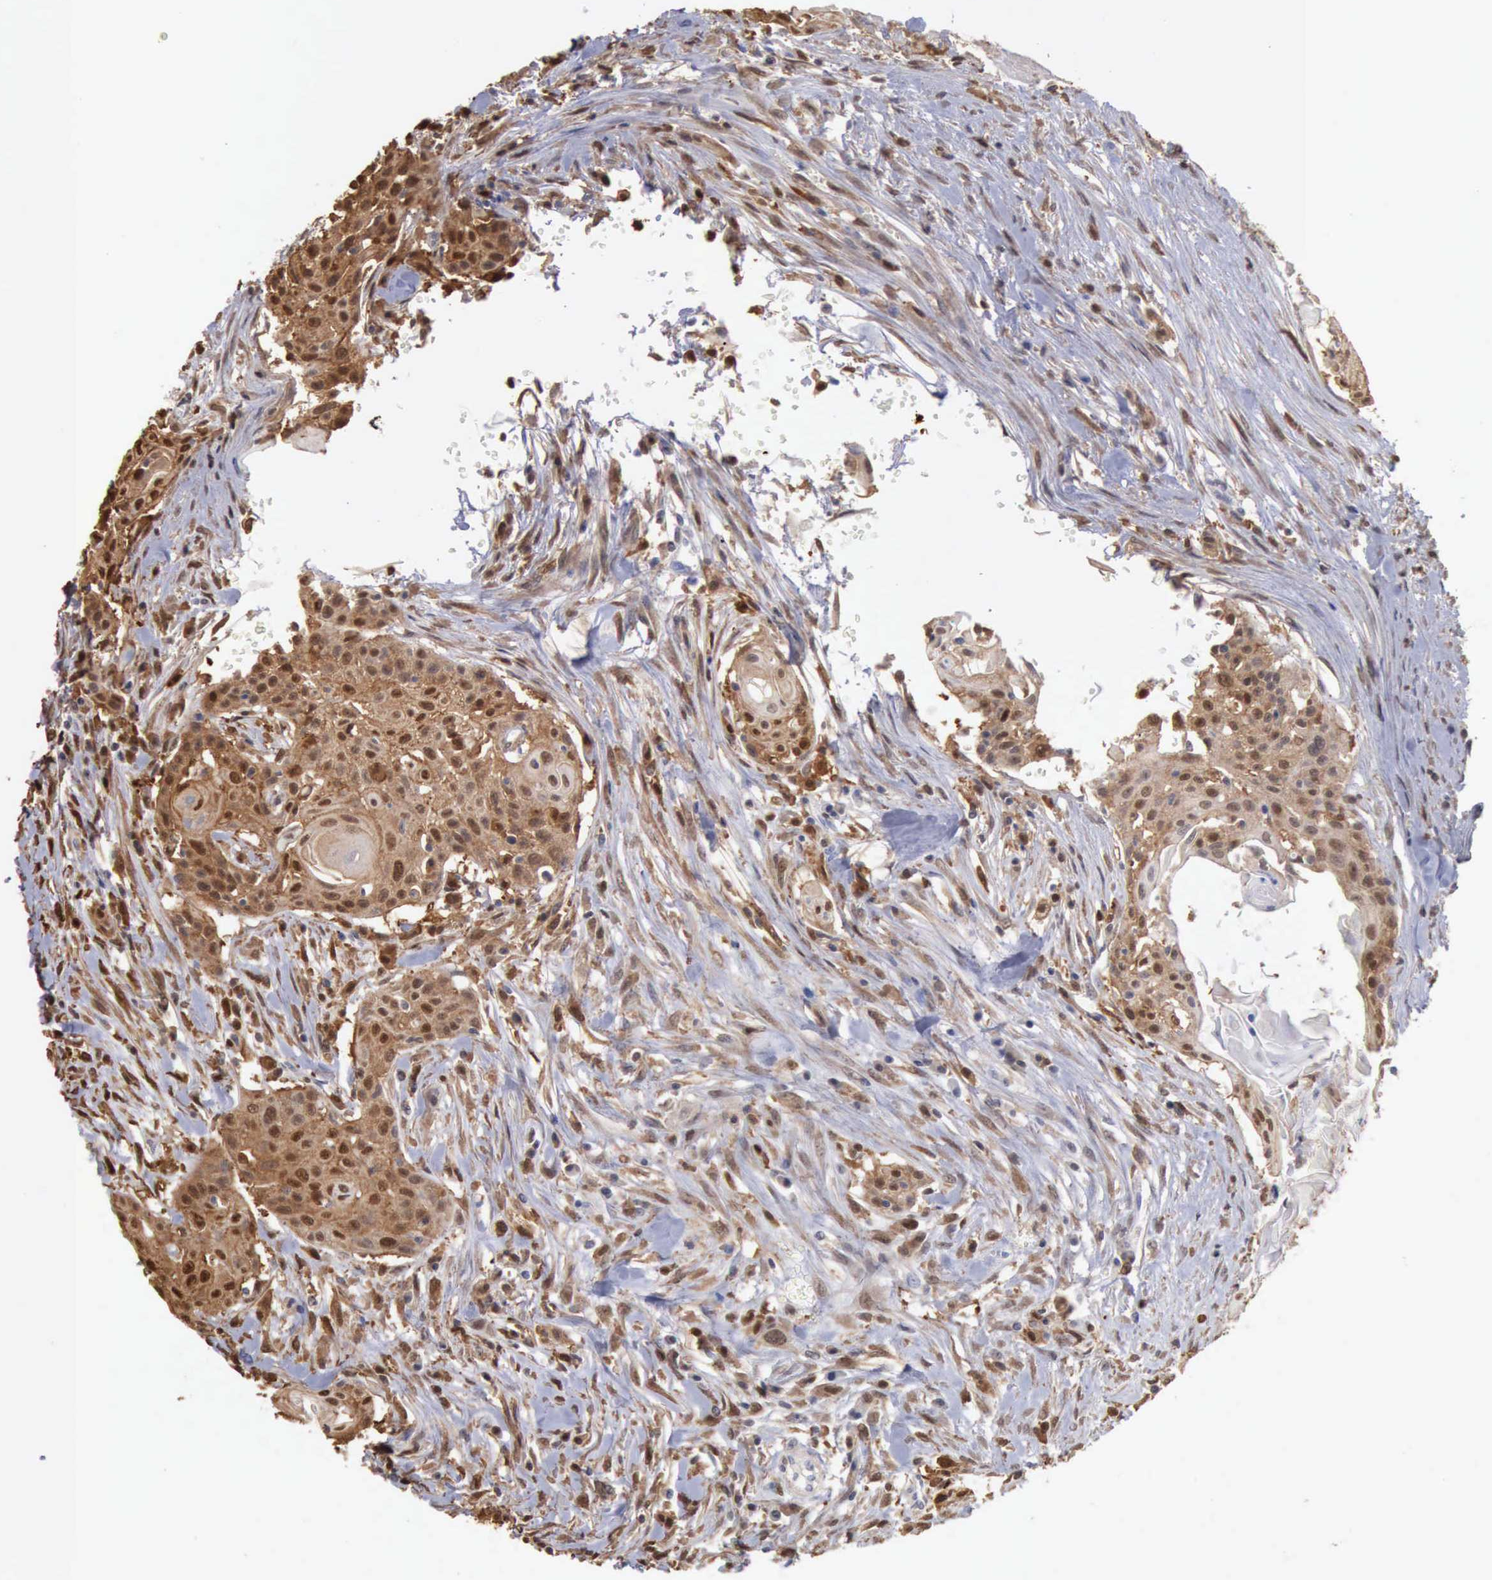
{"staining": {"intensity": "moderate", "quantity": ">75%", "location": "cytoplasmic/membranous,nuclear"}, "tissue": "head and neck cancer", "cell_type": "Tumor cells", "image_type": "cancer", "snomed": [{"axis": "morphology", "description": "Squamous cell carcinoma, NOS"}, {"axis": "morphology", "description": "Squamous cell carcinoma, metastatic, NOS"}, {"axis": "topography", "description": "Lymph node"}, {"axis": "topography", "description": "Salivary gland"}, {"axis": "topography", "description": "Head-Neck"}], "caption": "IHC of human head and neck squamous cell carcinoma shows medium levels of moderate cytoplasmic/membranous and nuclear expression in approximately >75% of tumor cells.", "gene": "STAT1", "patient": {"sex": "female", "age": 74}}